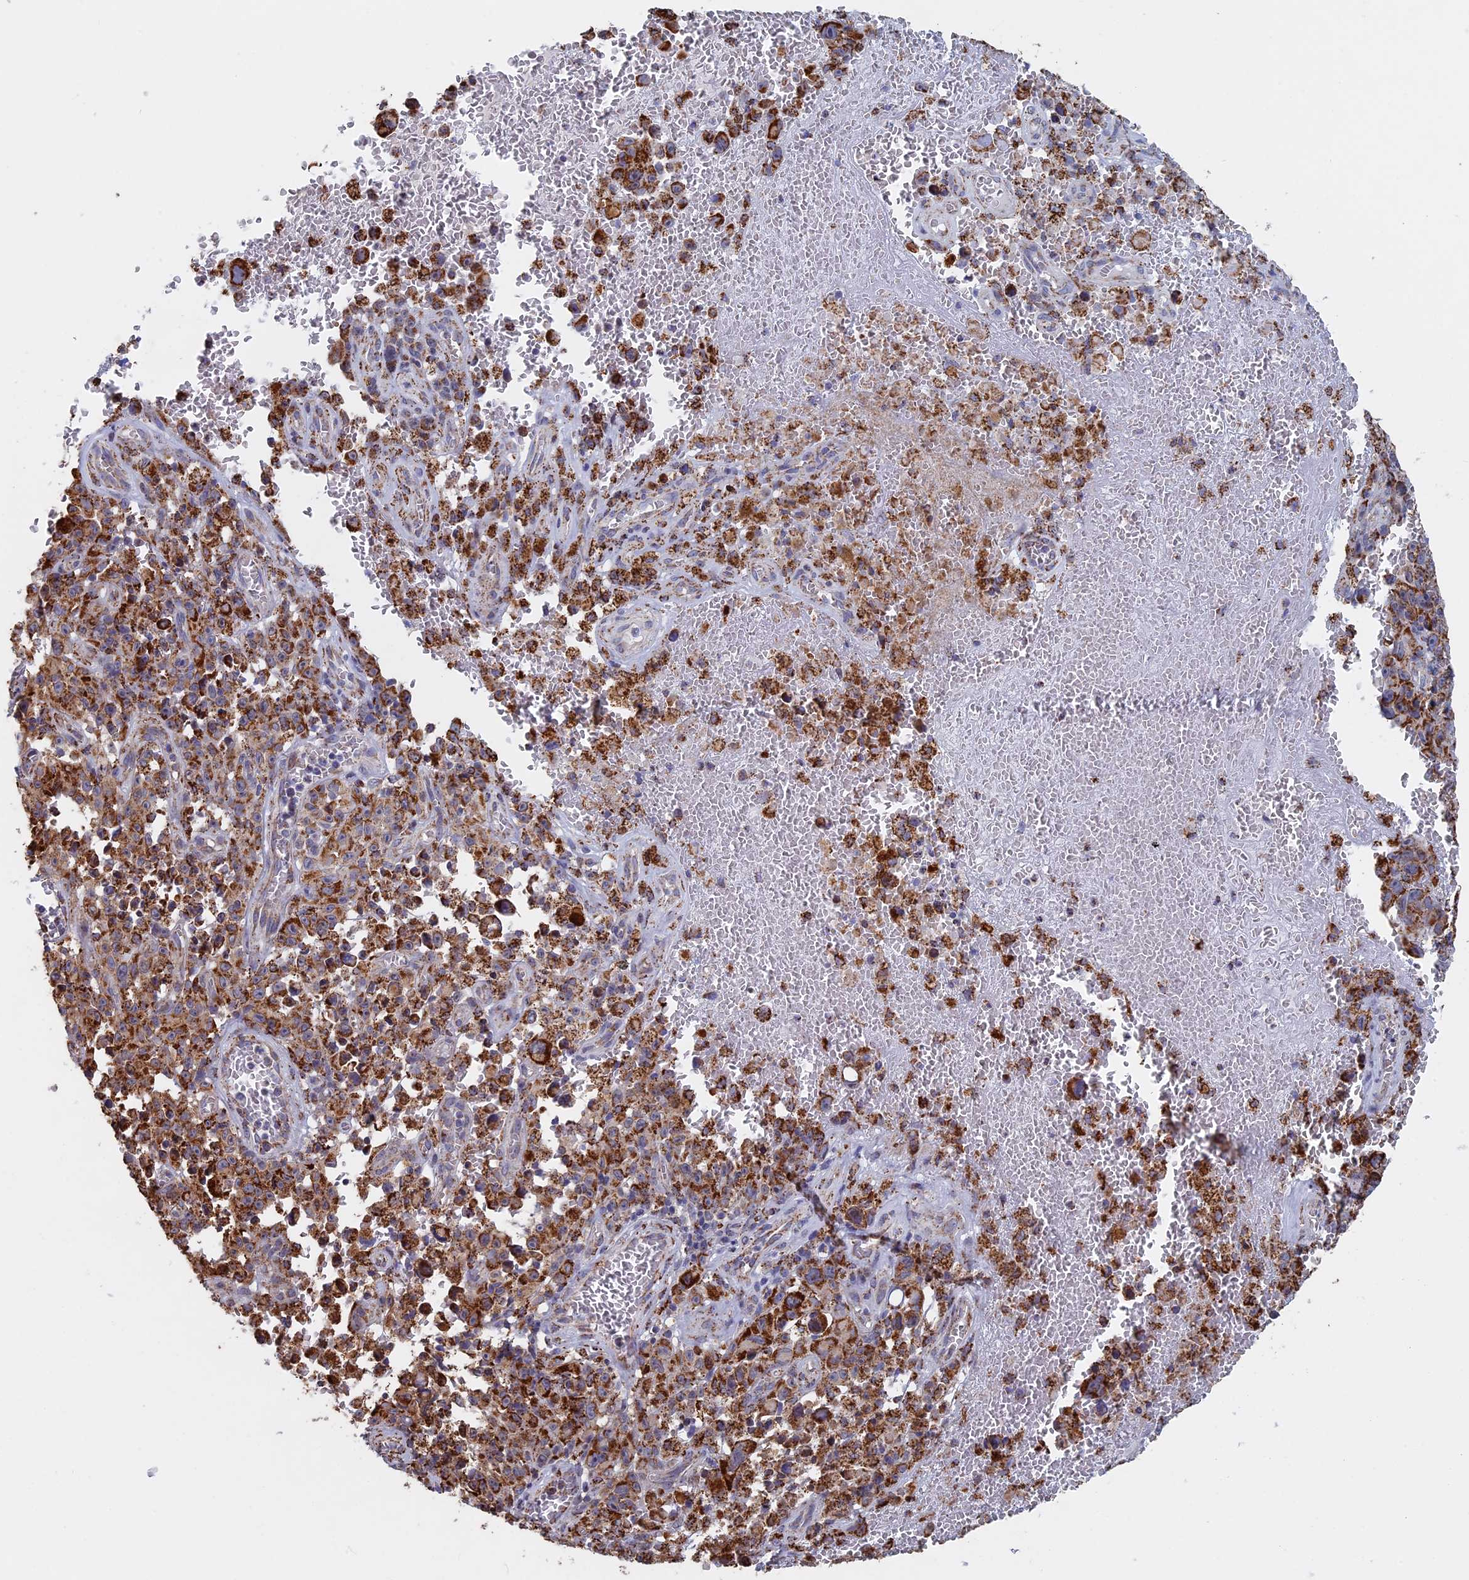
{"staining": {"intensity": "strong", "quantity": ">75%", "location": "cytoplasmic/membranous"}, "tissue": "melanoma", "cell_type": "Tumor cells", "image_type": "cancer", "snomed": [{"axis": "morphology", "description": "Malignant melanoma, NOS"}, {"axis": "topography", "description": "Skin"}], "caption": "A brown stain highlights strong cytoplasmic/membranous expression of a protein in human melanoma tumor cells.", "gene": "SEC24D", "patient": {"sex": "female", "age": 82}}